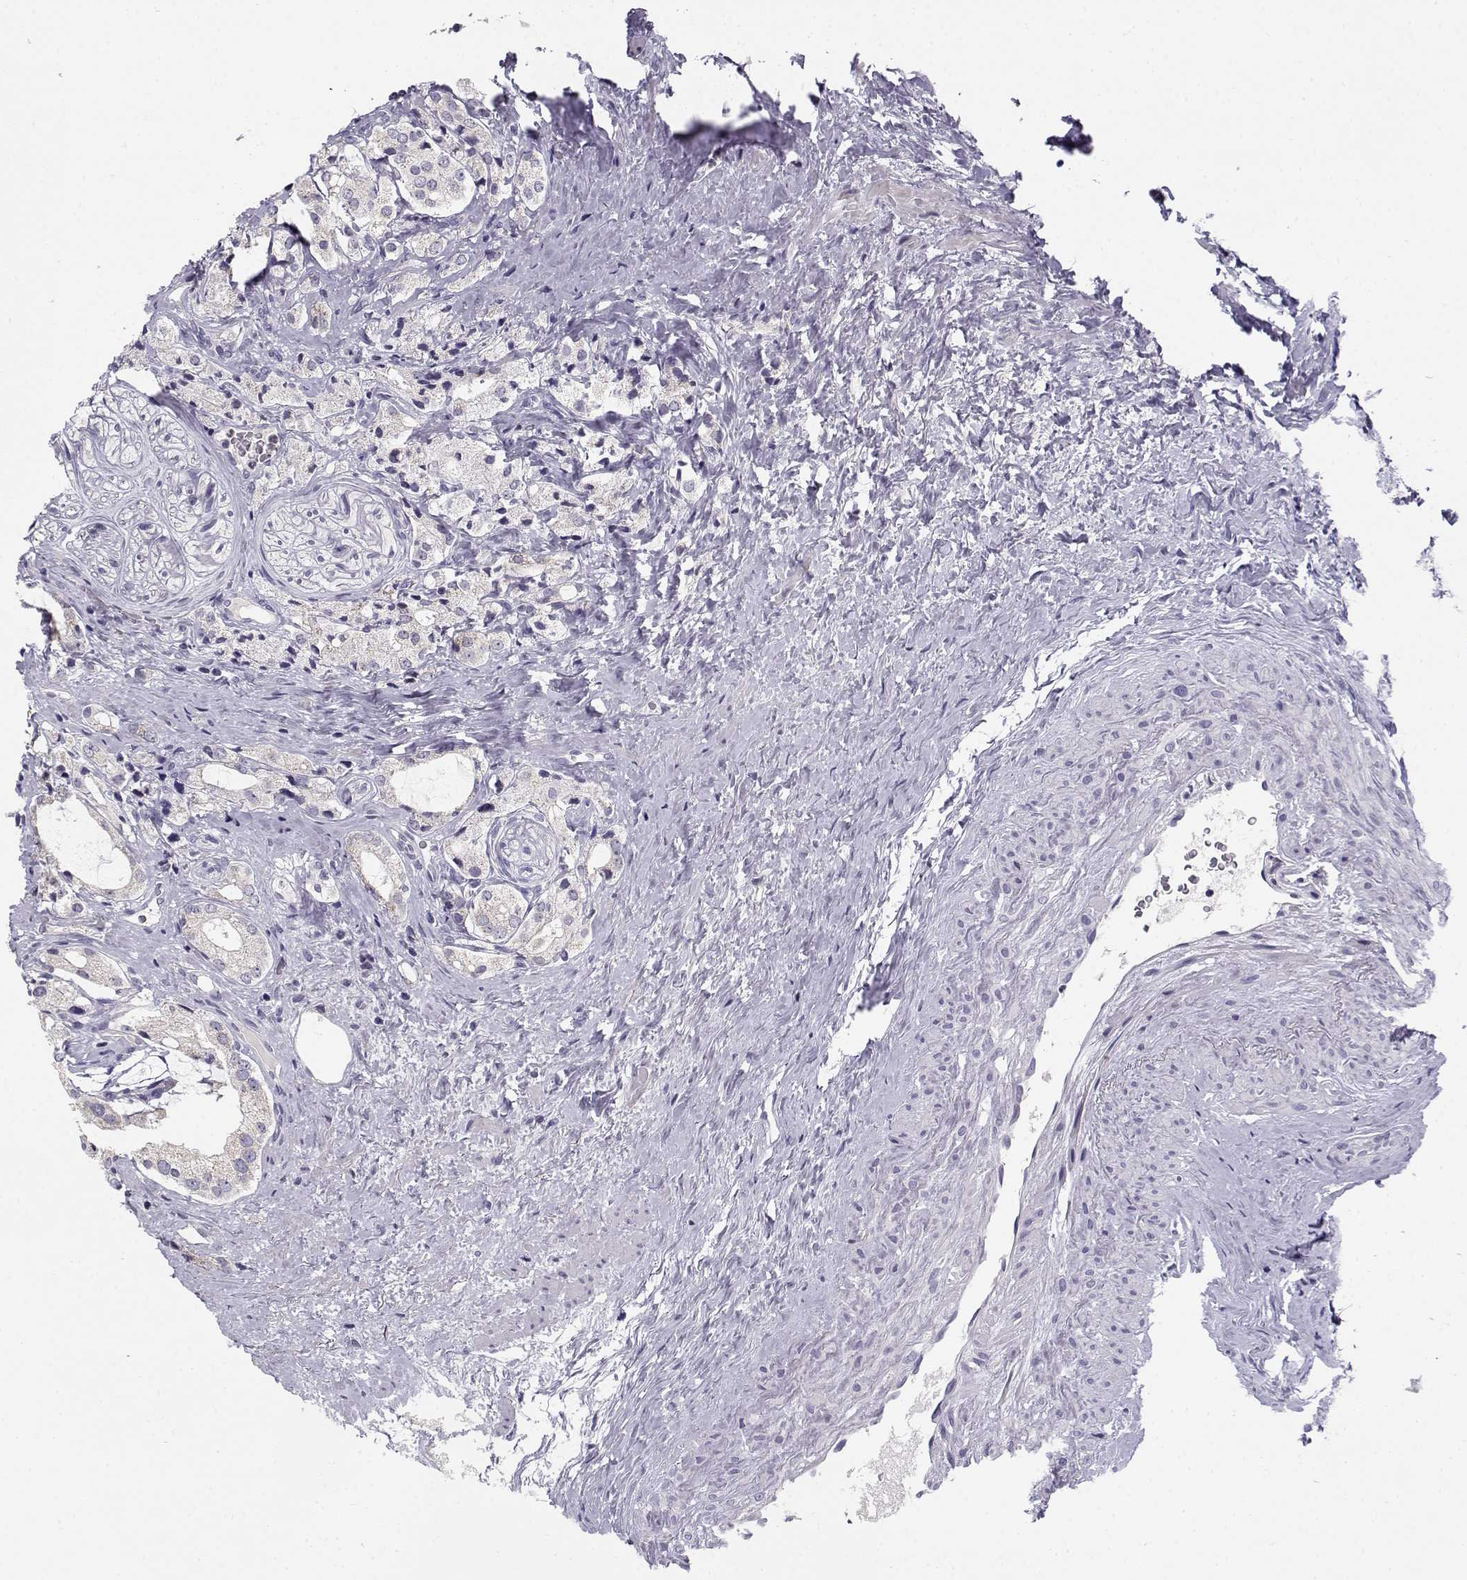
{"staining": {"intensity": "negative", "quantity": "none", "location": "none"}, "tissue": "prostate cancer", "cell_type": "Tumor cells", "image_type": "cancer", "snomed": [{"axis": "morphology", "description": "Adenocarcinoma, NOS"}, {"axis": "topography", "description": "Prostate"}], "caption": "Tumor cells are negative for brown protein staining in prostate adenocarcinoma.", "gene": "DDX25", "patient": {"sex": "male", "age": 66}}